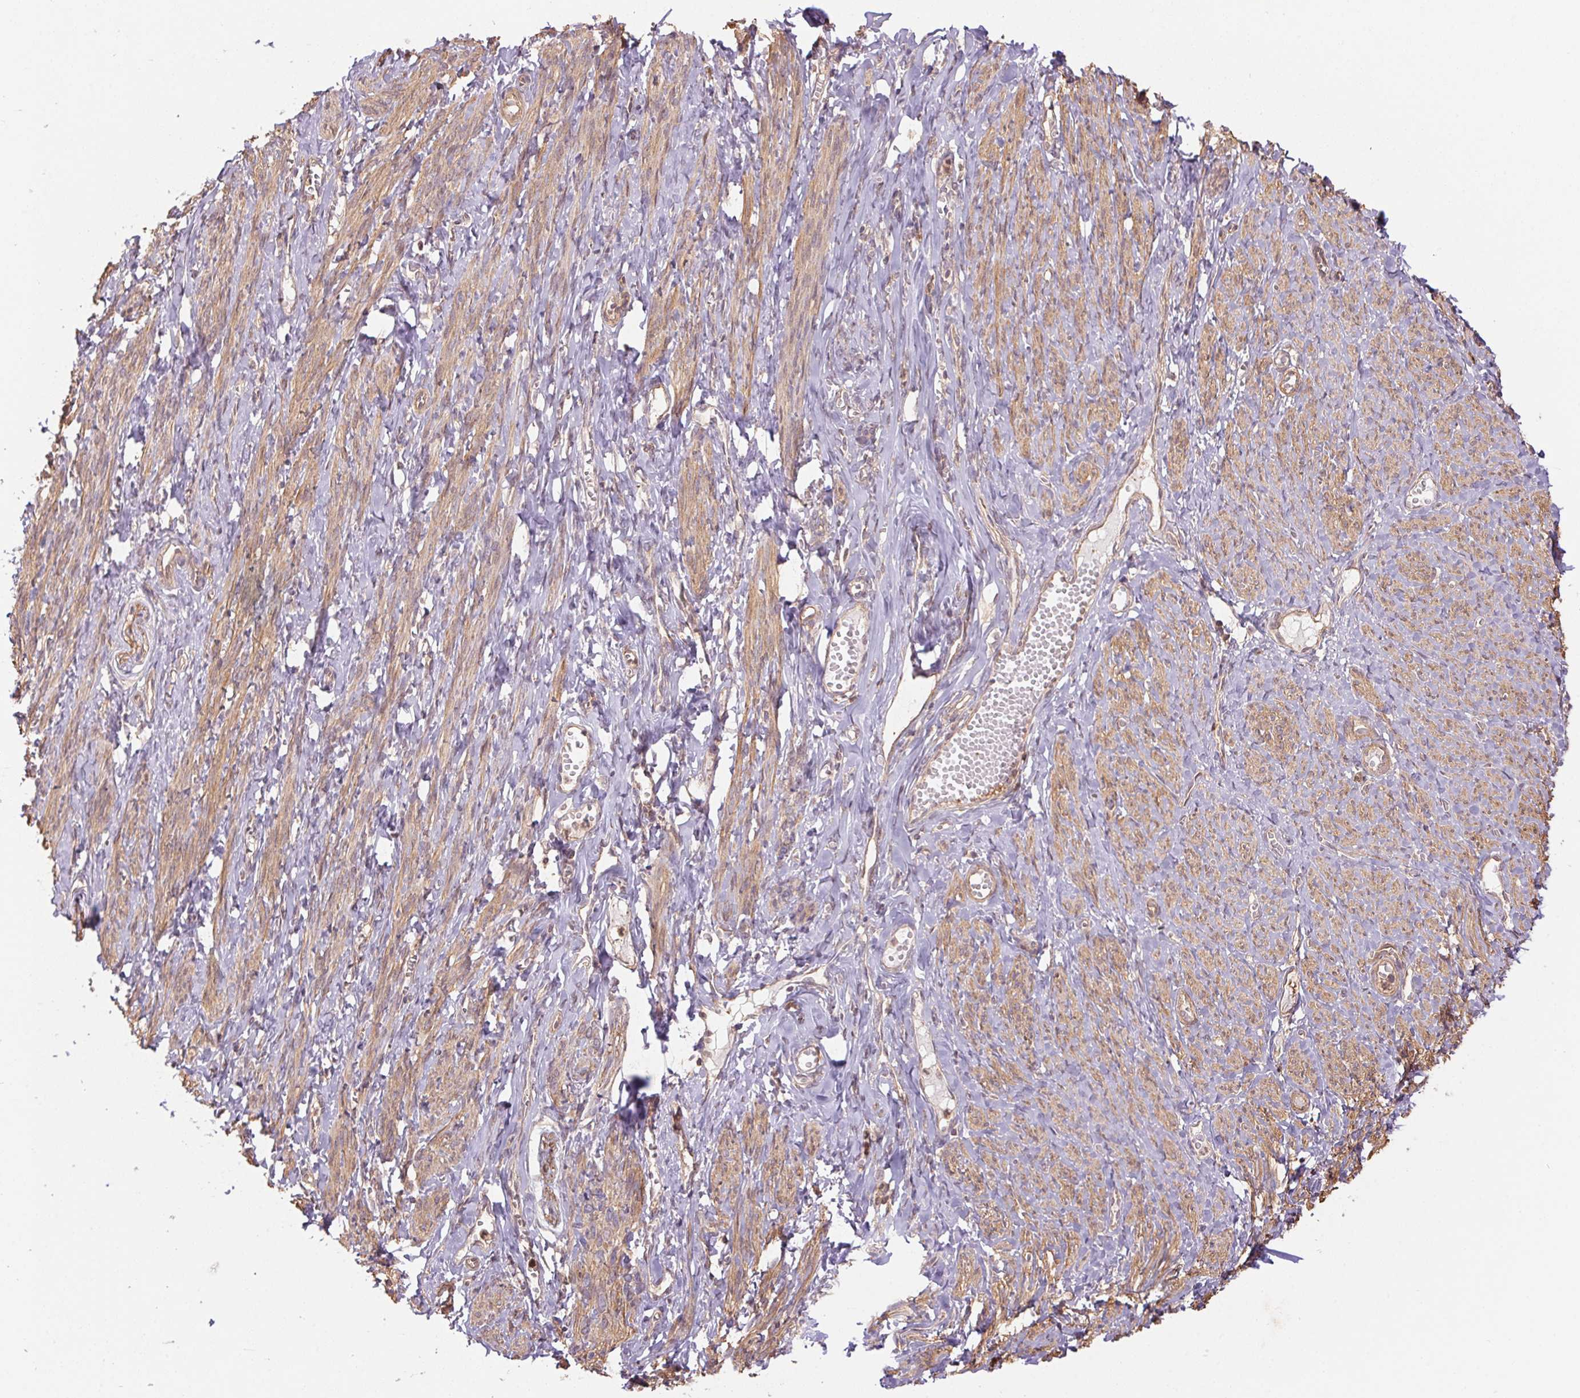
{"staining": {"intensity": "moderate", "quantity": ">75%", "location": "cytoplasmic/membranous"}, "tissue": "smooth muscle", "cell_type": "Smooth muscle cells", "image_type": "normal", "snomed": [{"axis": "morphology", "description": "Normal tissue, NOS"}, {"axis": "topography", "description": "Smooth muscle"}], "caption": "This is an image of immunohistochemistry staining of unremarkable smooth muscle, which shows moderate staining in the cytoplasmic/membranous of smooth muscle cells.", "gene": "TUBA1A", "patient": {"sex": "female", "age": 65}}